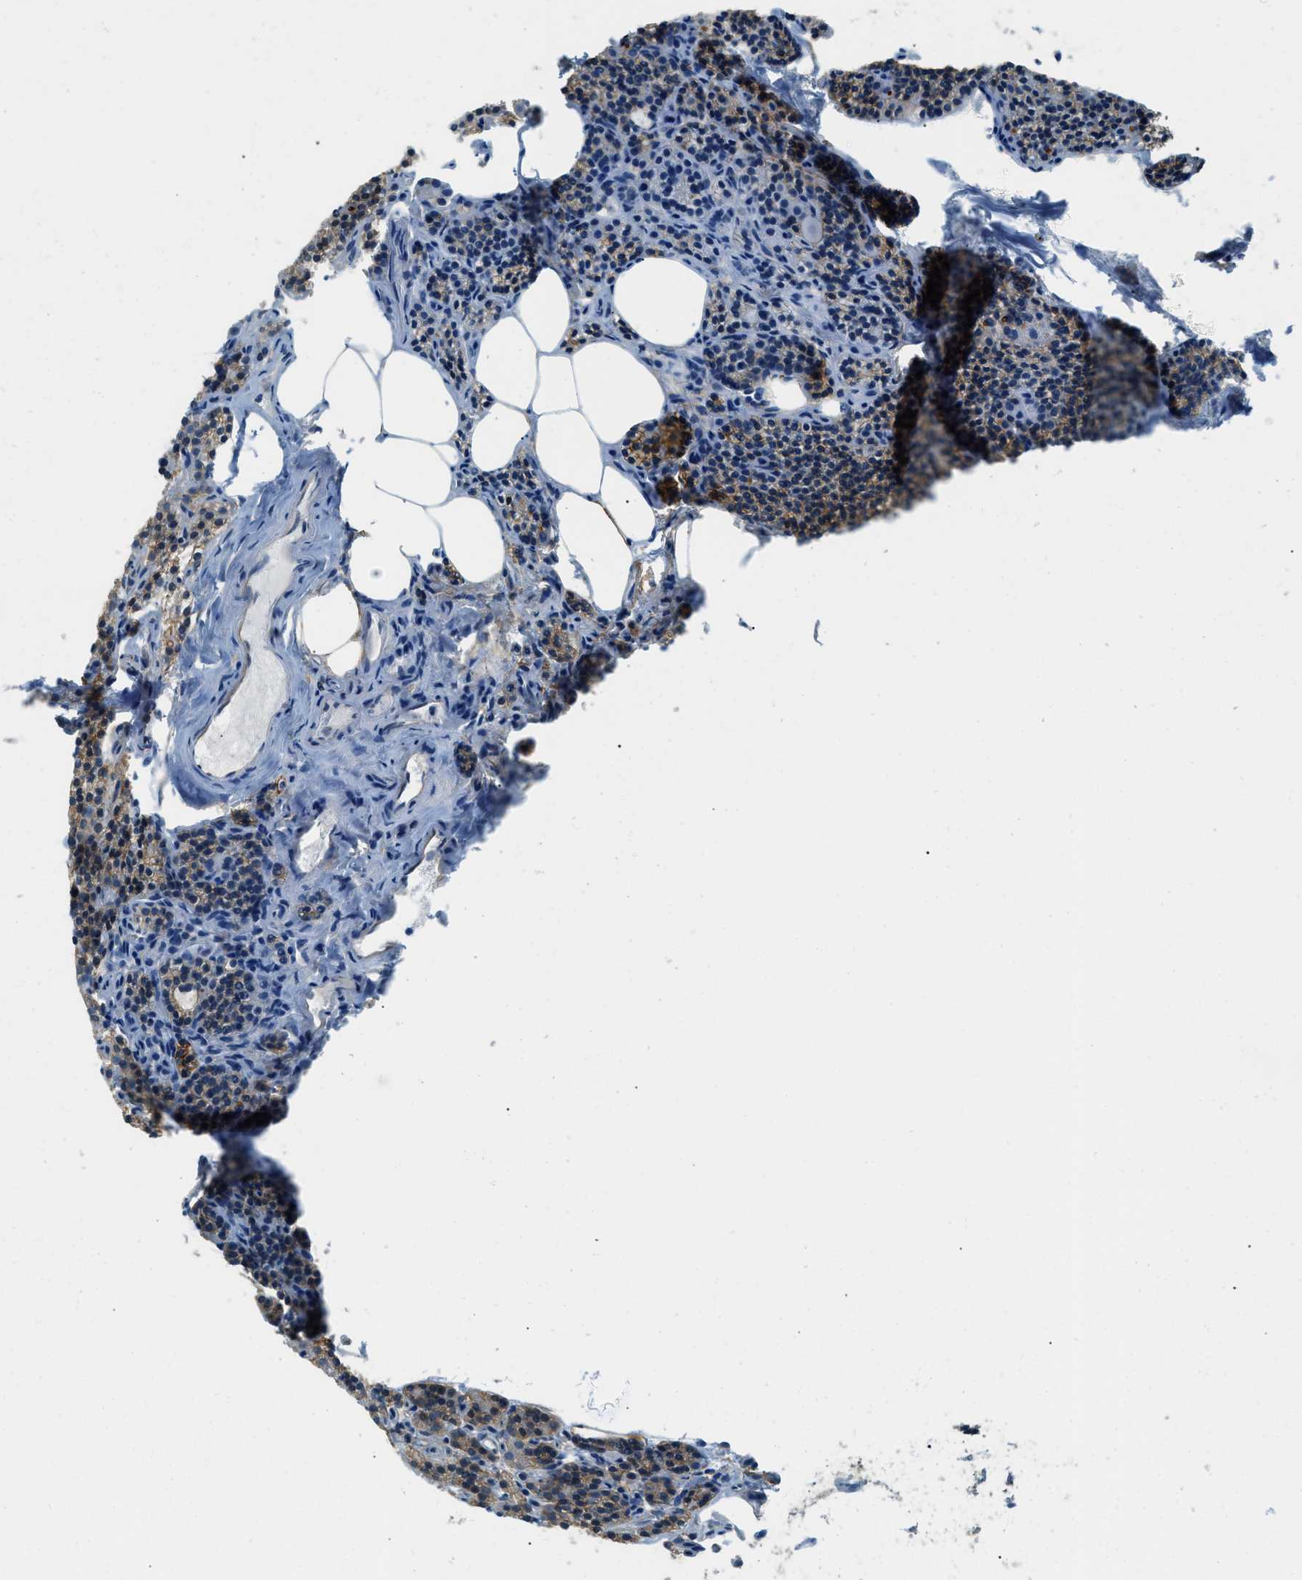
{"staining": {"intensity": "moderate", "quantity": ">75%", "location": "cytoplasmic/membranous"}, "tissue": "parathyroid gland", "cell_type": "Glandular cells", "image_type": "normal", "snomed": [{"axis": "morphology", "description": "Normal tissue, NOS"}, {"axis": "morphology", "description": "Adenoma, NOS"}, {"axis": "topography", "description": "Parathyroid gland"}], "caption": "Immunohistochemistry histopathology image of unremarkable parathyroid gland stained for a protein (brown), which shows medium levels of moderate cytoplasmic/membranous expression in about >75% of glandular cells.", "gene": "ZNF367", "patient": {"sex": "female", "age": 74}}